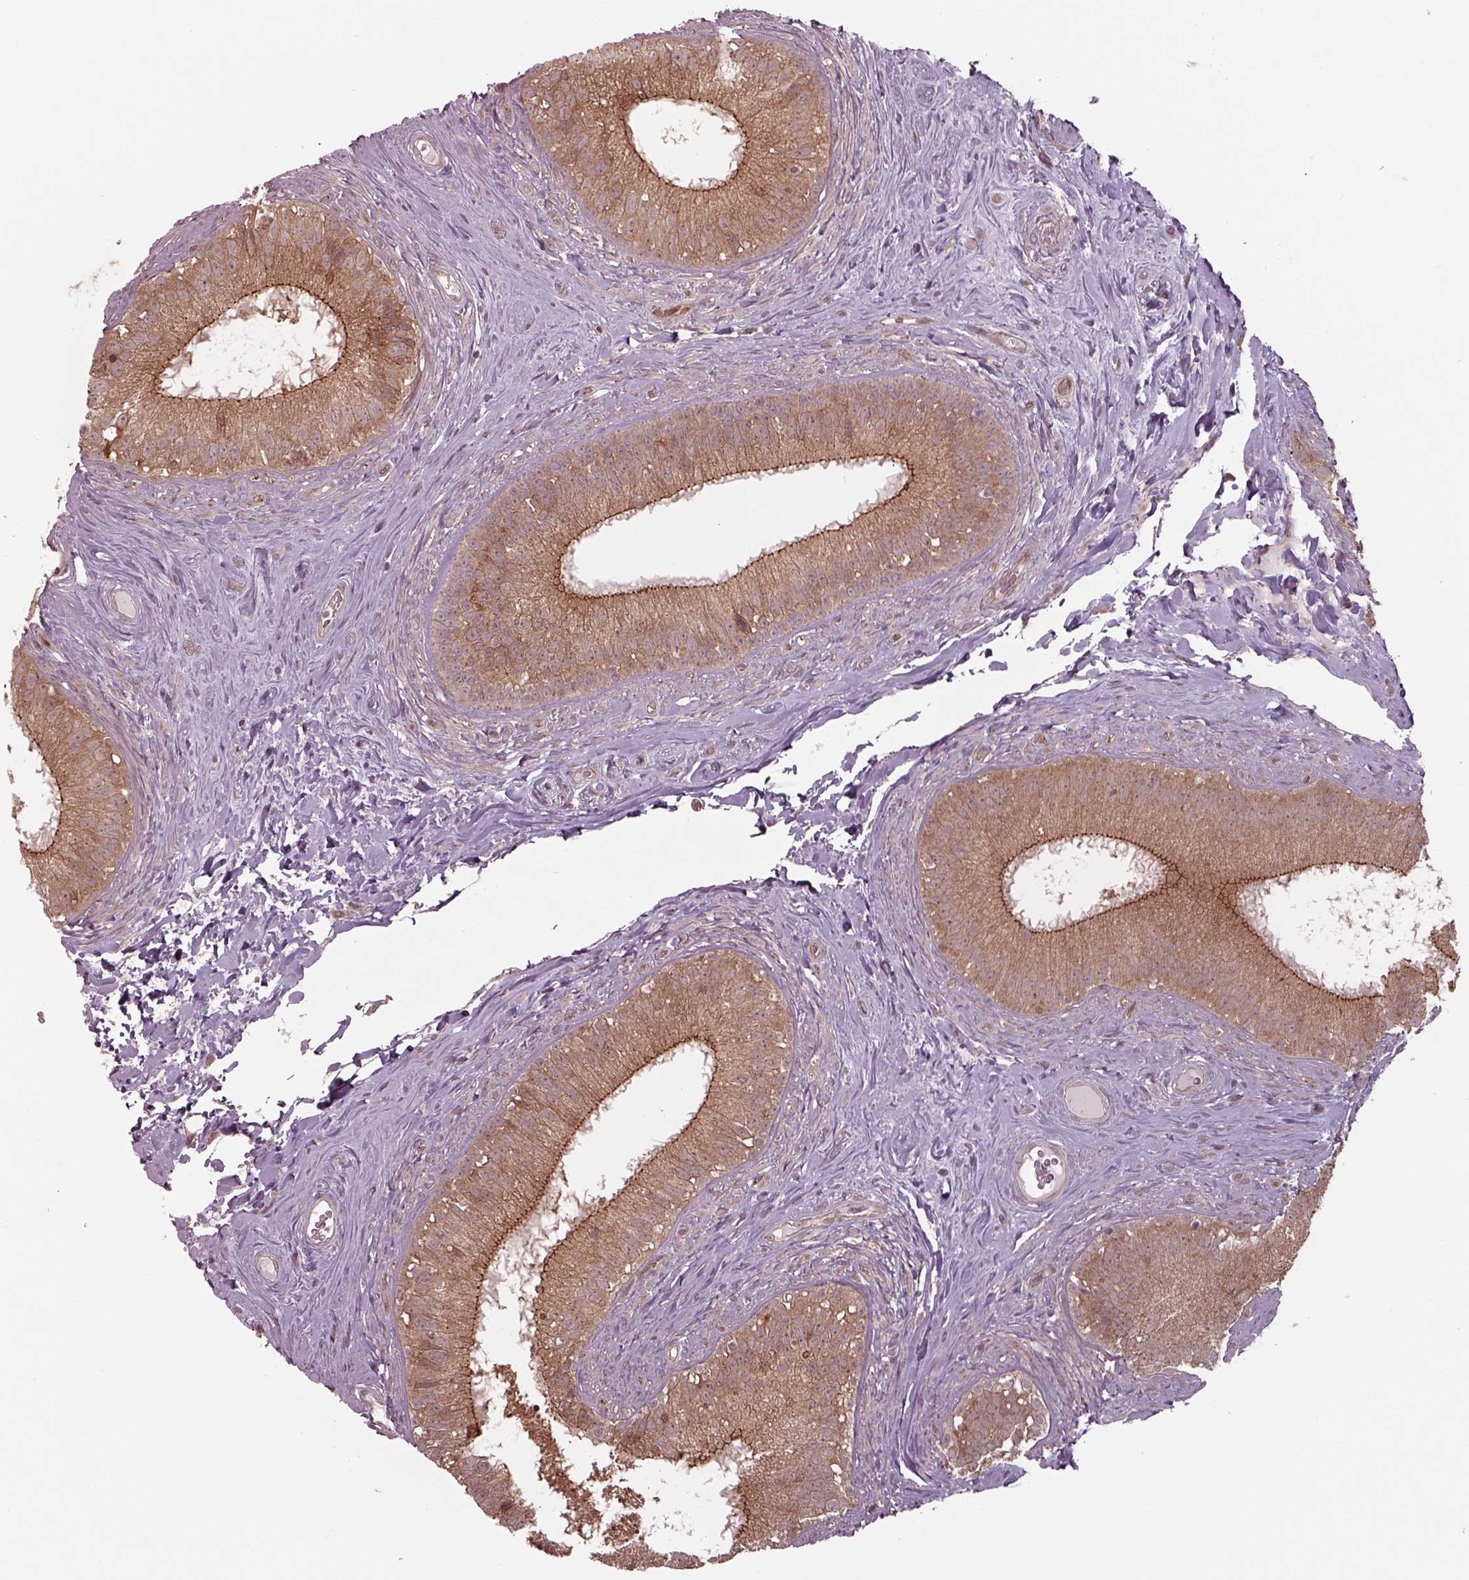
{"staining": {"intensity": "moderate", "quantity": ">75%", "location": "cytoplasmic/membranous"}, "tissue": "epididymis", "cell_type": "Glandular cells", "image_type": "normal", "snomed": [{"axis": "morphology", "description": "Normal tissue, NOS"}, {"axis": "topography", "description": "Epididymis"}], "caption": "DAB immunohistochemical staining of normal epididymis reveals moderate cytoplasmic/membranous protein positivity in approximately >75% of glandular cells.", "gene": "CHMP3", "patient": {"sex": "male", "age": 59}}